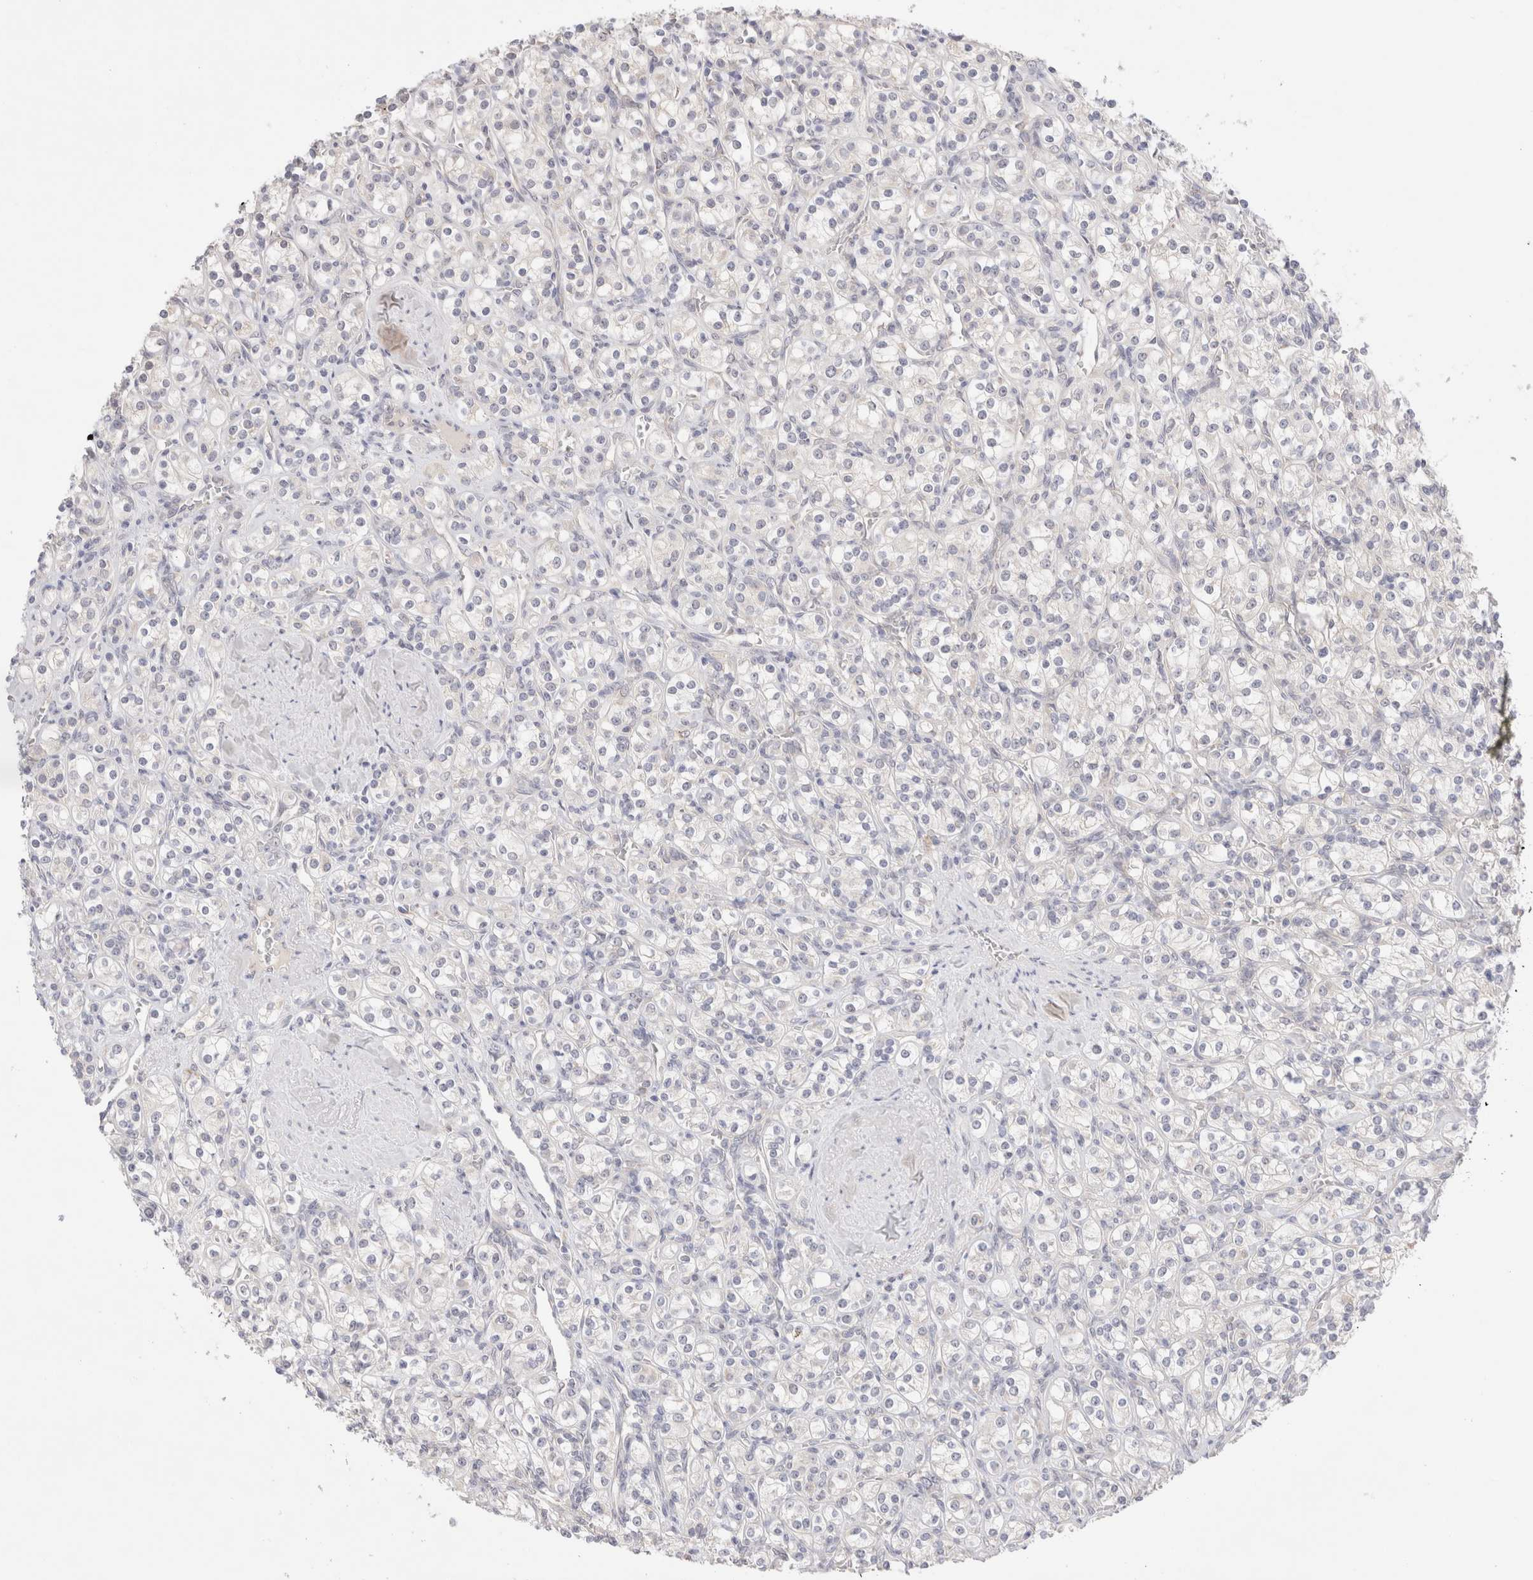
{"staining": {"intensity": "negative", "quantity": "none", "location": "none"}, "tissue": "renal cancer", "cell_type": "Tumor cells", "image_type": "cancer", "snomed": [{"axis": "morphology", "description": "Adenocarcinoma, NOS"}, {"axis": "topography", "description": "Kidney"}], "caption": "Protein analysis of renal adenocarcinoma displays no significant expression in tumor cells. (DAB (3,3'-diaminobenzidine) IHC, high magnification).", "gene": "SPATA20", "patient": {"sex": "male", "age": 77}}